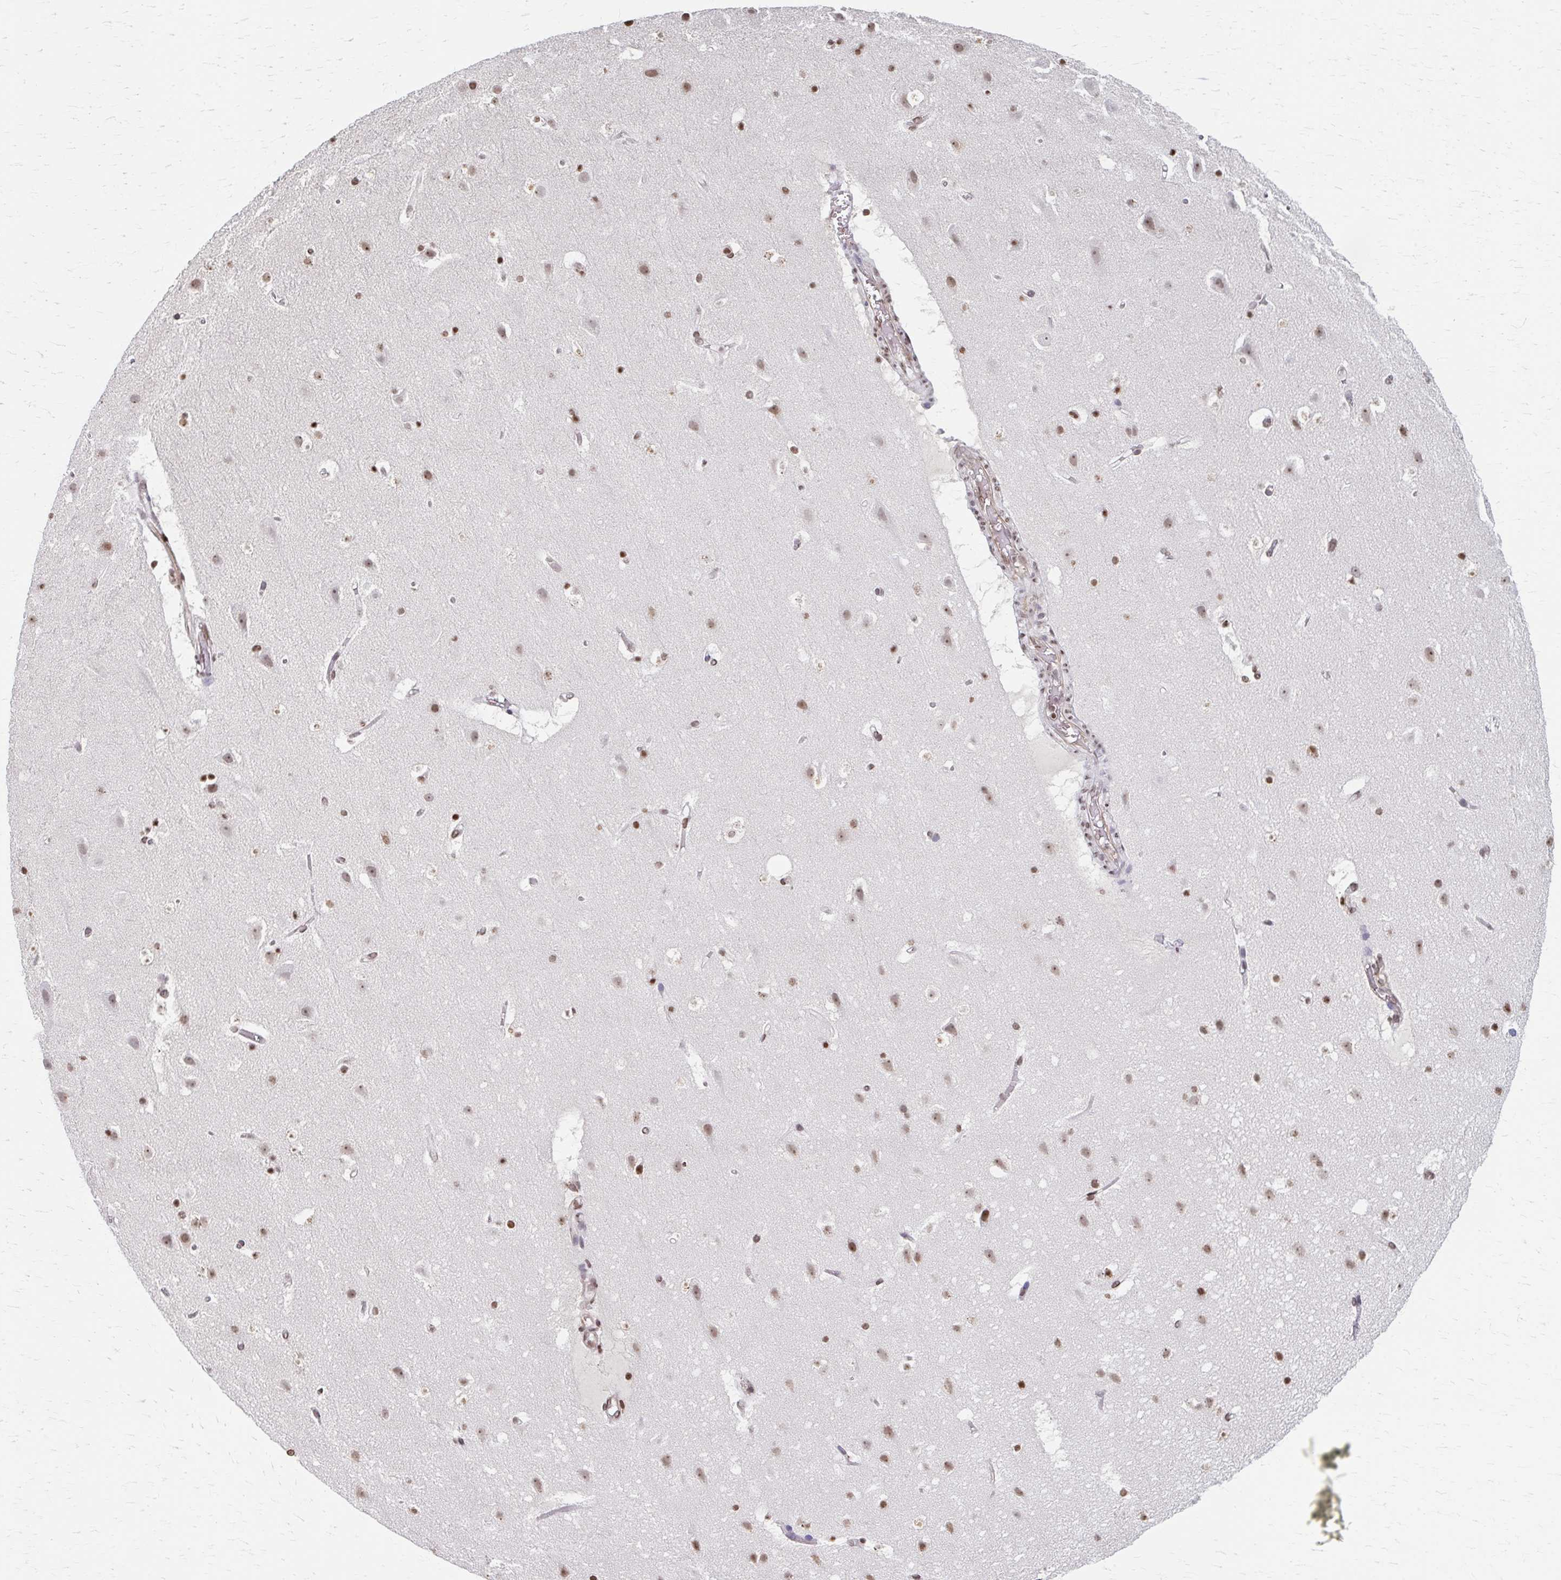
{"staining": {"intensity": "moderate", "quantity": "25%-75%", "location": "nuclear"}, "tissue": "cerebral cortex", "cell_type": "Endothelial cells", "image_type": "normal", "snomed": [{"axis": "morphology", "description": "Normal tissue, NOS"}, {"axis": "topography", "description": "Cerebral cortex"}], "caption": "Cerebral cortex stained for a protein demonstrates moderate nuclear positivity in endothelial cells.", "gene": "ORC3", "patient": {"sex": "female", "age": 42}}